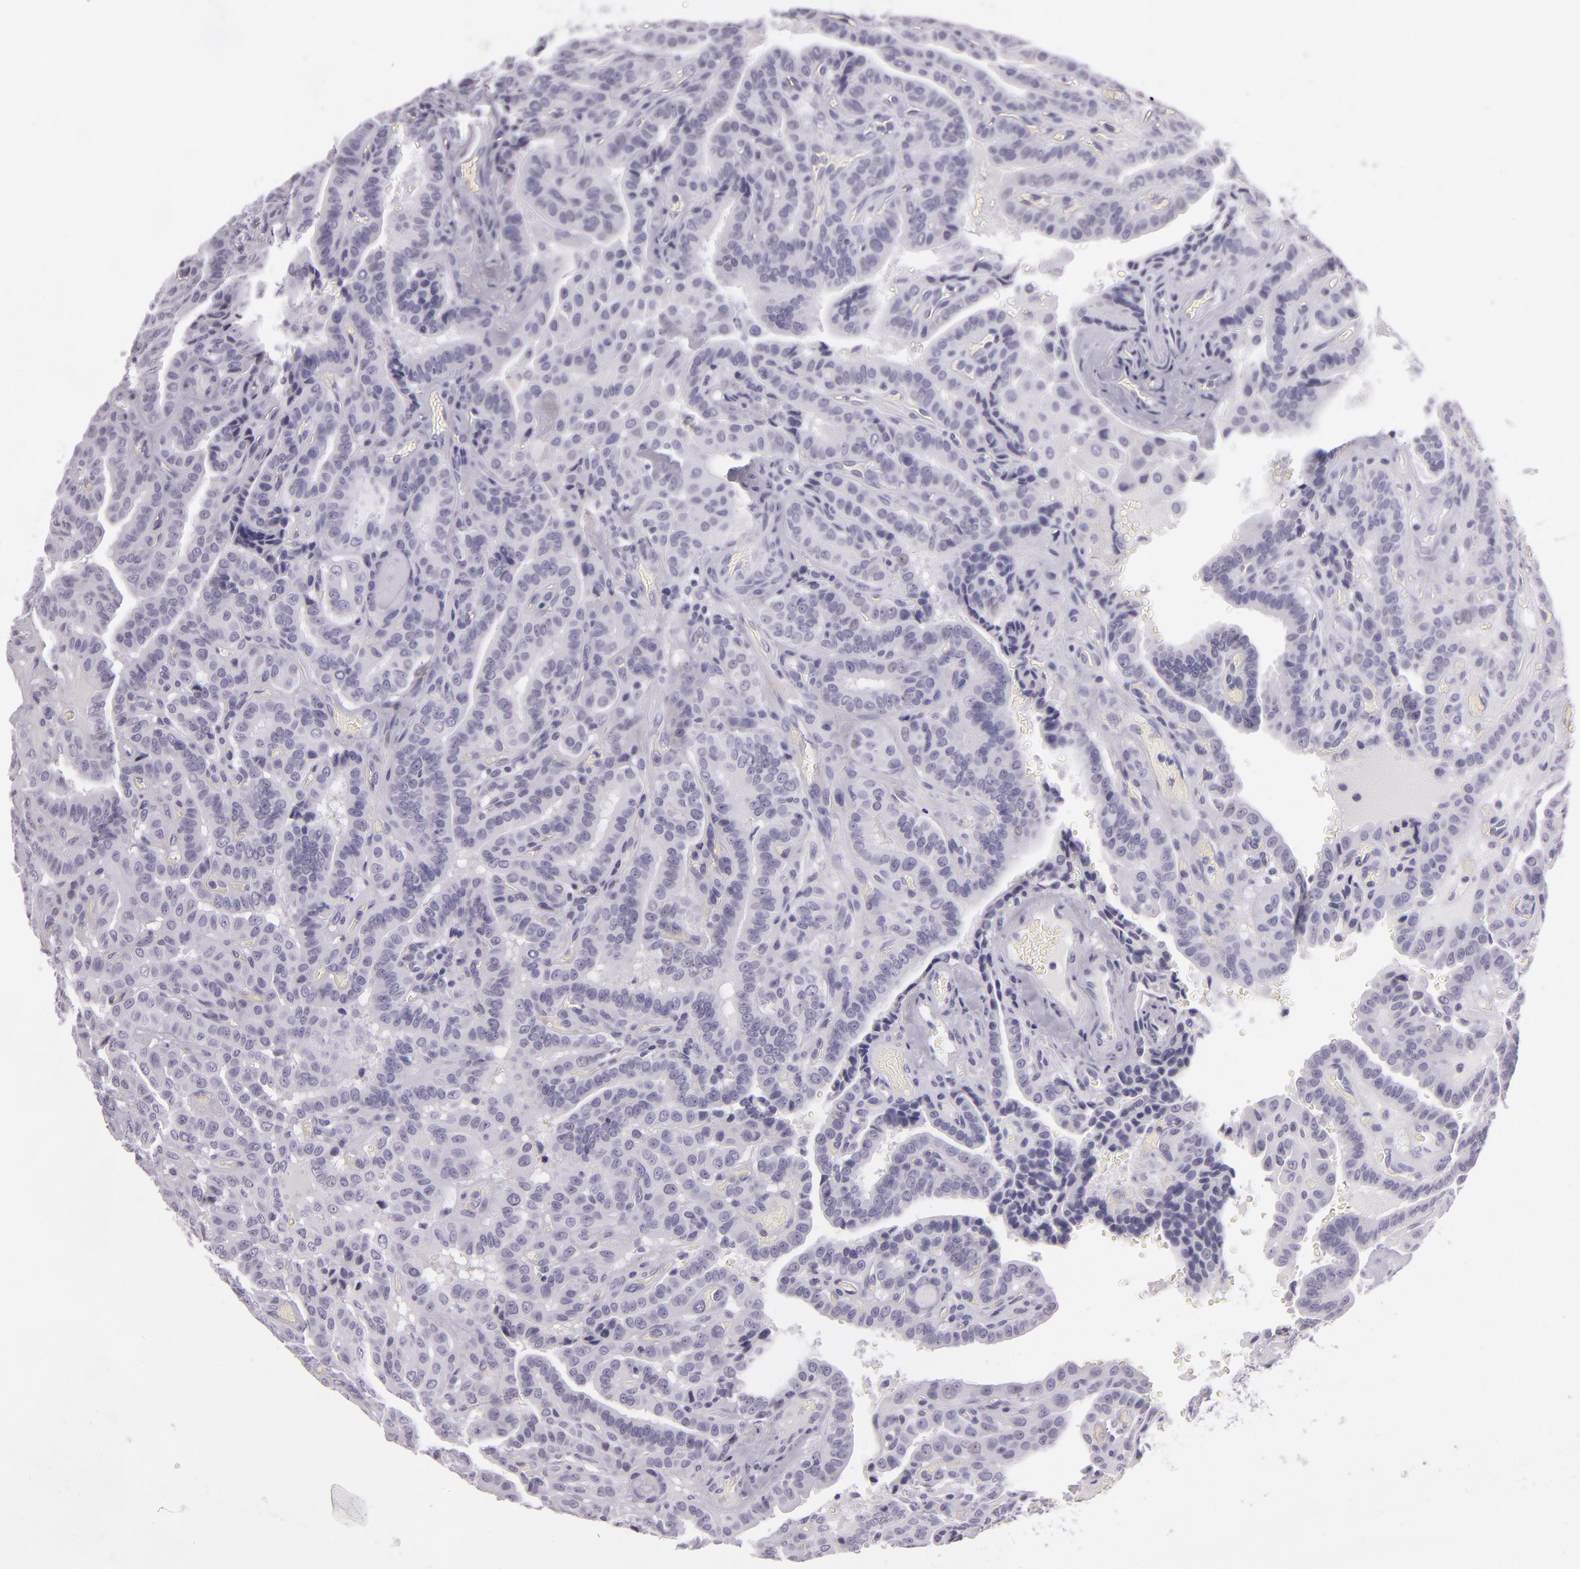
{"staining": {"intensity": "negative", "quantity": "none", "location": "none"}, "tissue": "thyroid cancer", "cell_type": "Tumor cells", "image_type": "cancer", "snomed": [{"axis": "morphology", "description": "Papillary adenocarcinoma, NOS"}, {"axis": "topography", "description": "Thyroid gland"}], "caption": "High power microscopy photomicrograph of an immunohistochemistry (IHC) photomicrograph of papillary adenocarcinoma (thyroid), revealing no significant positivity in tumor cells. (IHC, brightfield microscopy, high magnification).", "gene": "MCM3", "patient": {"sex": "male", "age": 87}}